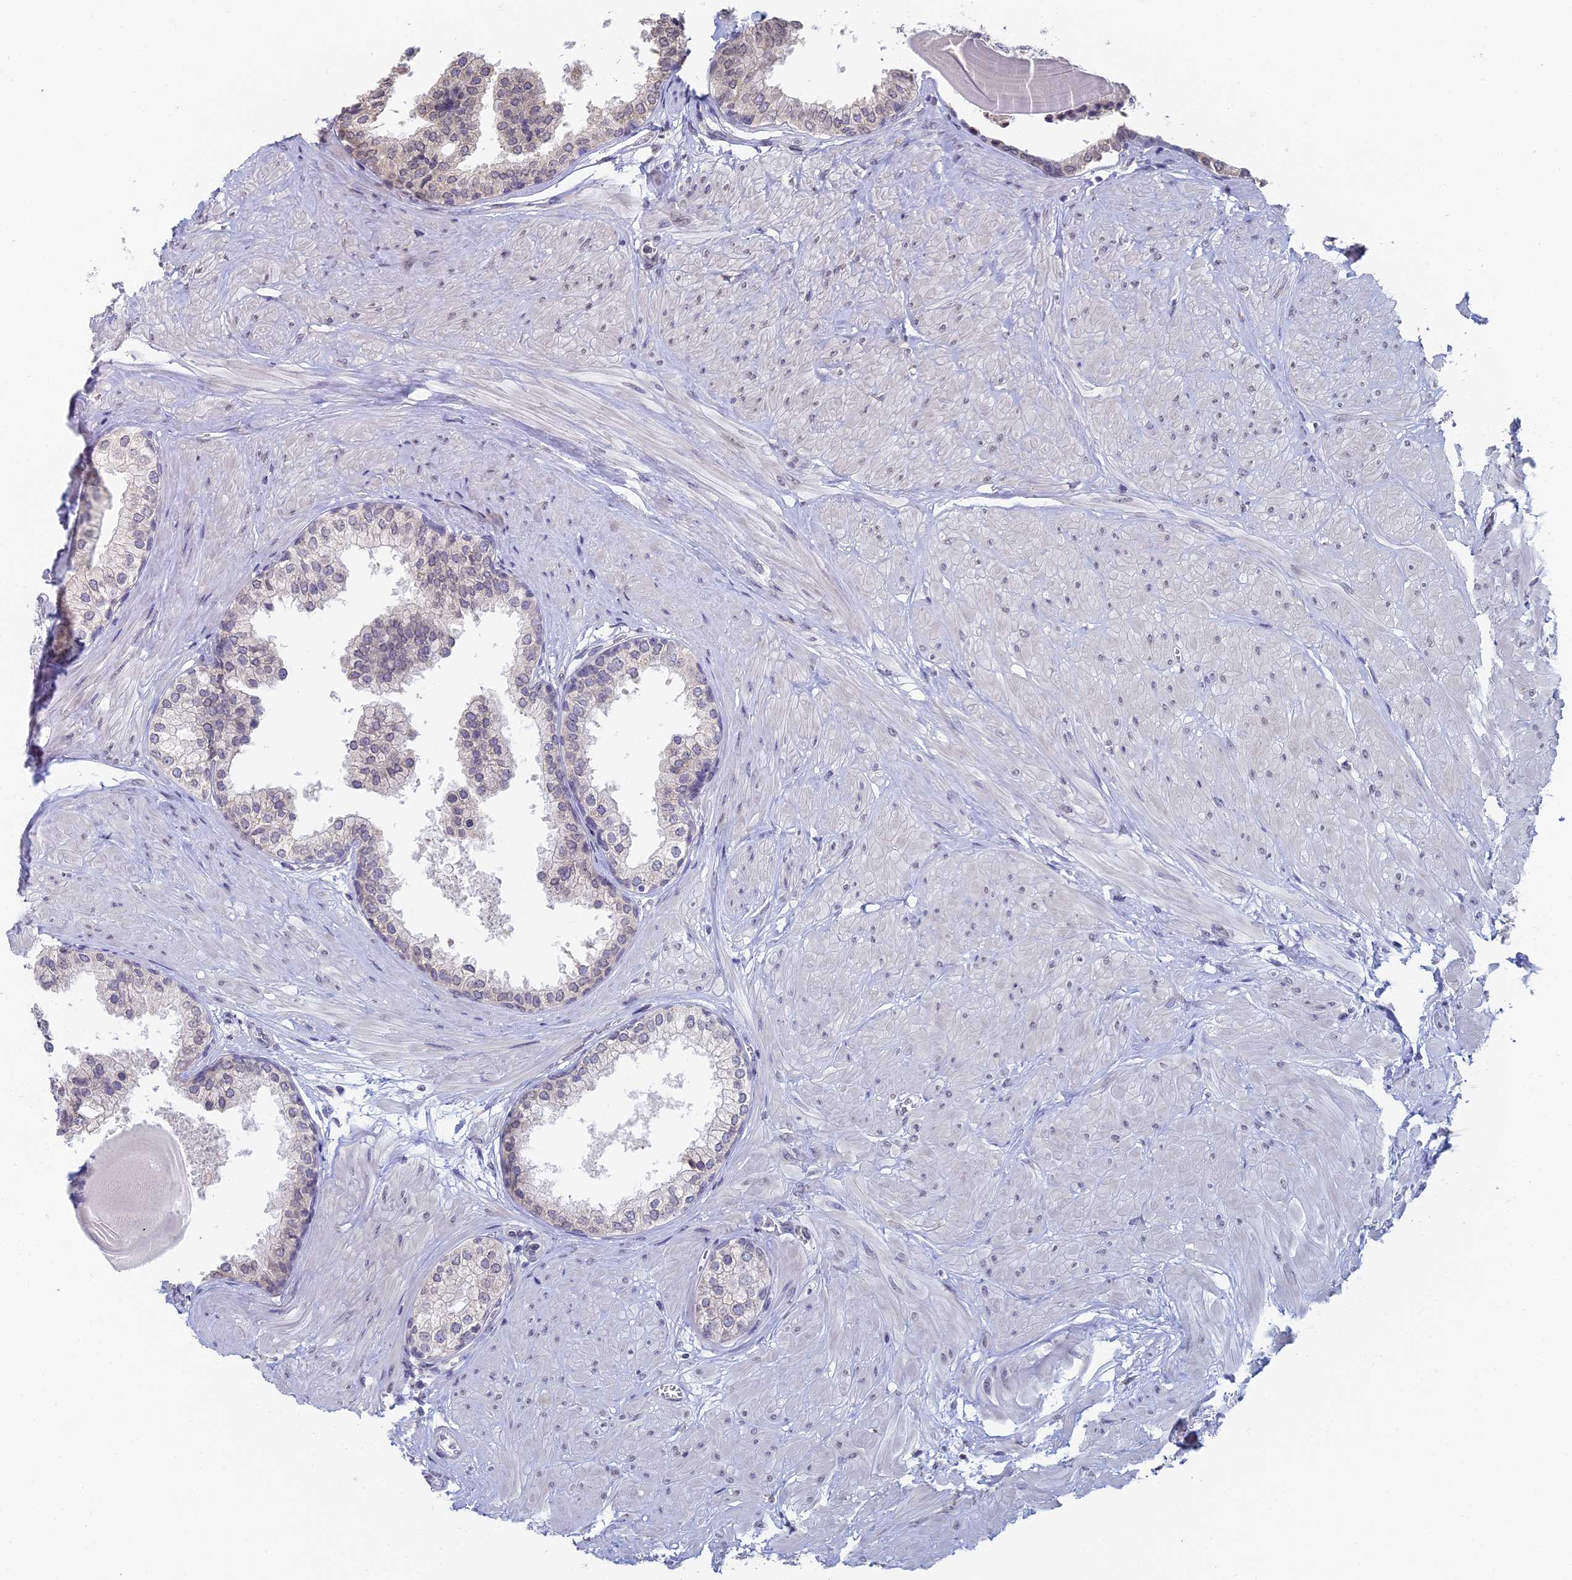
{"staining": {"intensity": "negative", "quantity": "none", "location": "none"}, "tissue": "prostate", "cell_type": "Glandular cells", "image_type": "normal", "snomed": [{"axis": "morphology", "description": "Normal tissue, NOS"}, {"axis": "topography", "description": "Prostate"}], "caption": "Glandular cells show no significant positivity in normal prostate. (DAB (3,3'-diaminobenzidine) immunohistochemistry, high magnification).", "gene": "PRR22", "patient": {"sex": "male", "age": 48}}